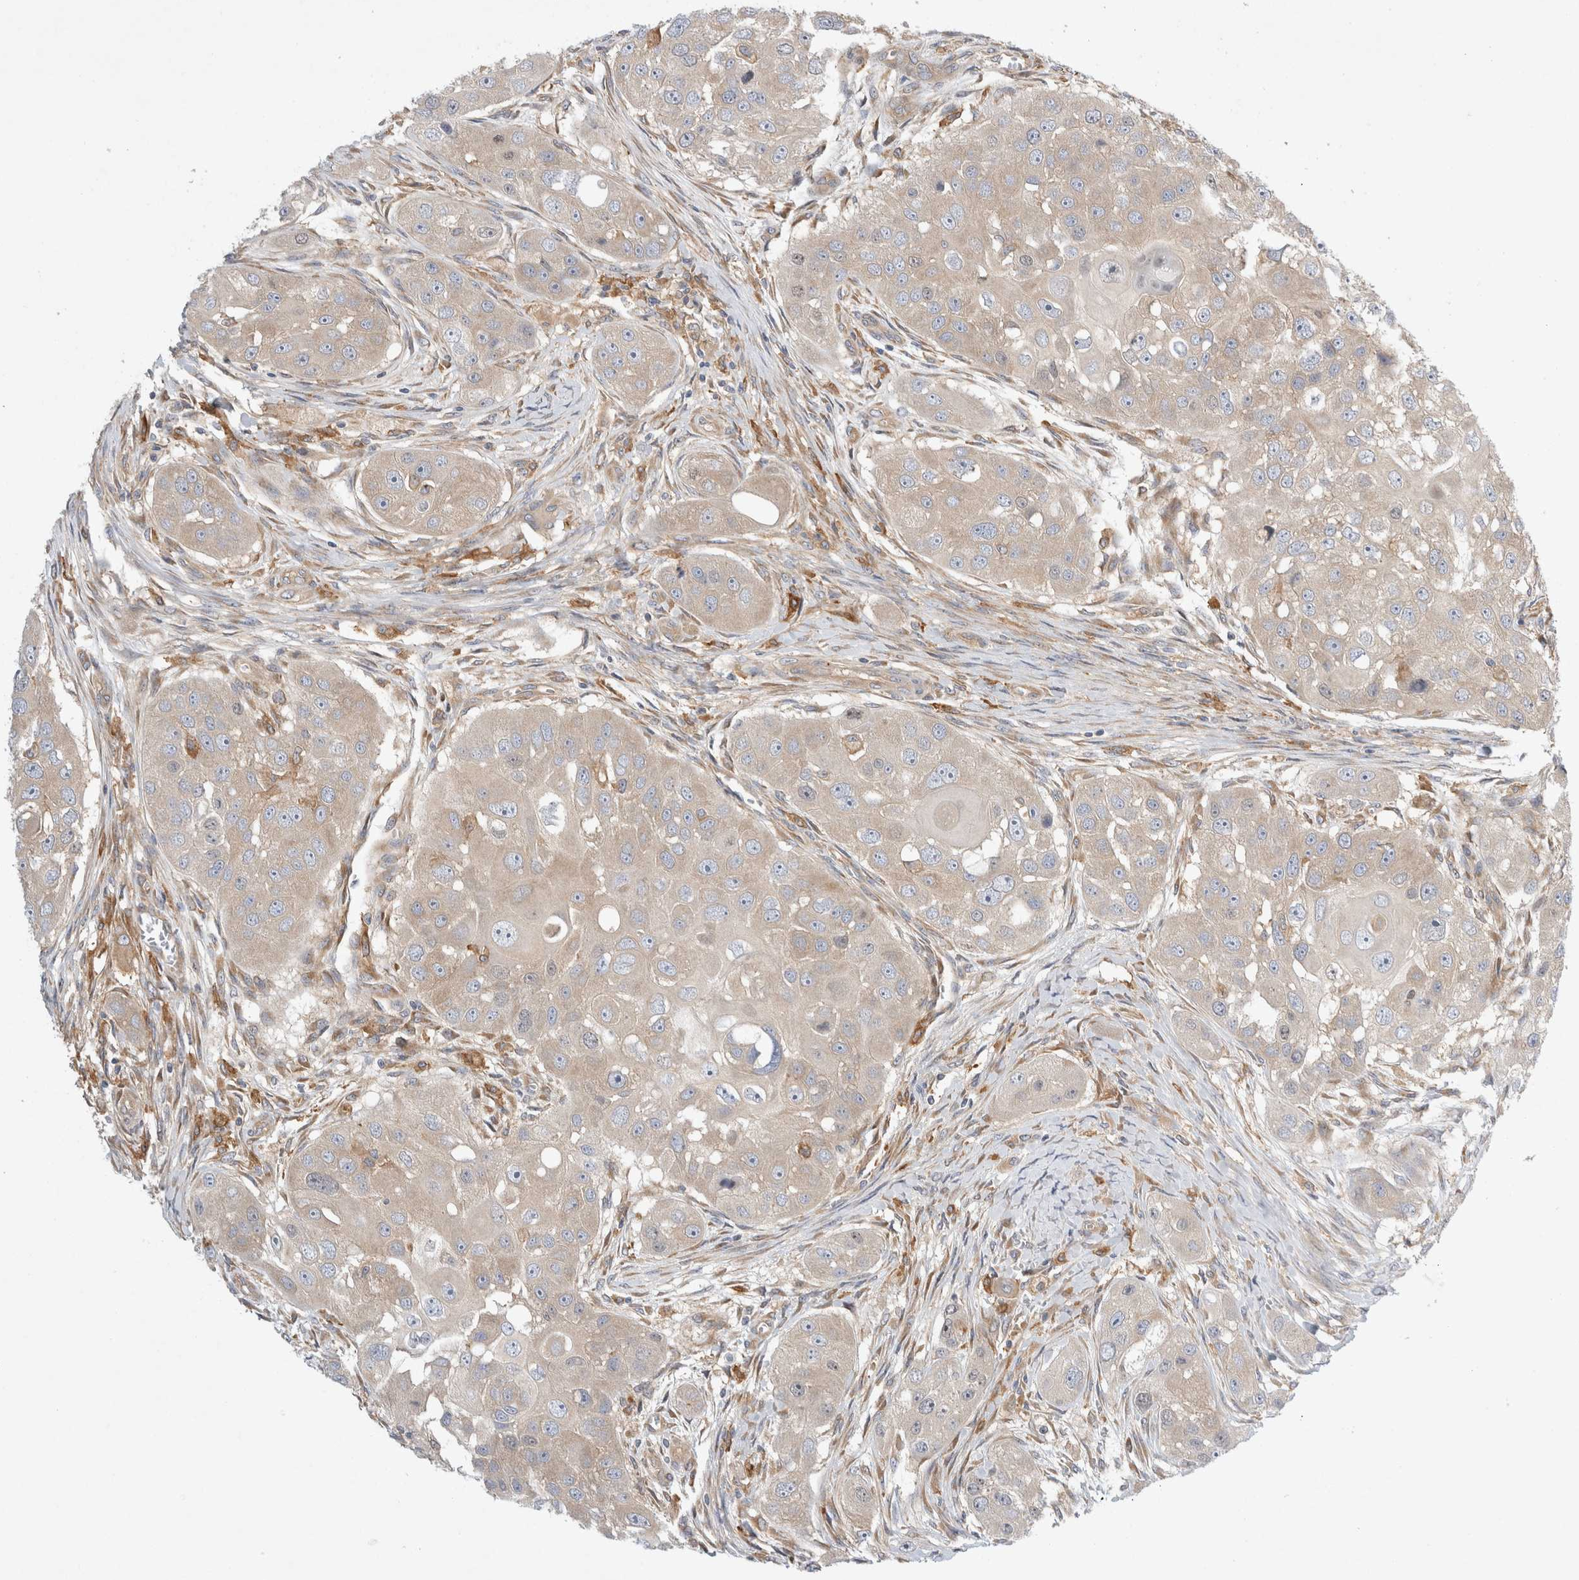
{"staining": {"intensity": "weak", "quantity": ">75%", "location": "cytoplasmic/membranous"}, "tissue": "head and neck cancer", "cell_type": "Tumor cells", "image_type": "cancer", "snomed": [{"axis": "morphology", "description": "Normal tissue, NOS"}, {"axis": "morphology", "description": "Squamous cell carcinoma, NOS"}, {"axis": "topography", "description": "Skeletal muscle"}, {"axis": "topography", "description": "Head-Neck"}], "caption": "DAB immunohistochemical staining of human head and neck cancer reveals weak cytoplasmic/membranous protein positivity in about >75% of tumor cells.", "gene": "CDCA7L", "patient": {"sex": "male", "age": 51}}